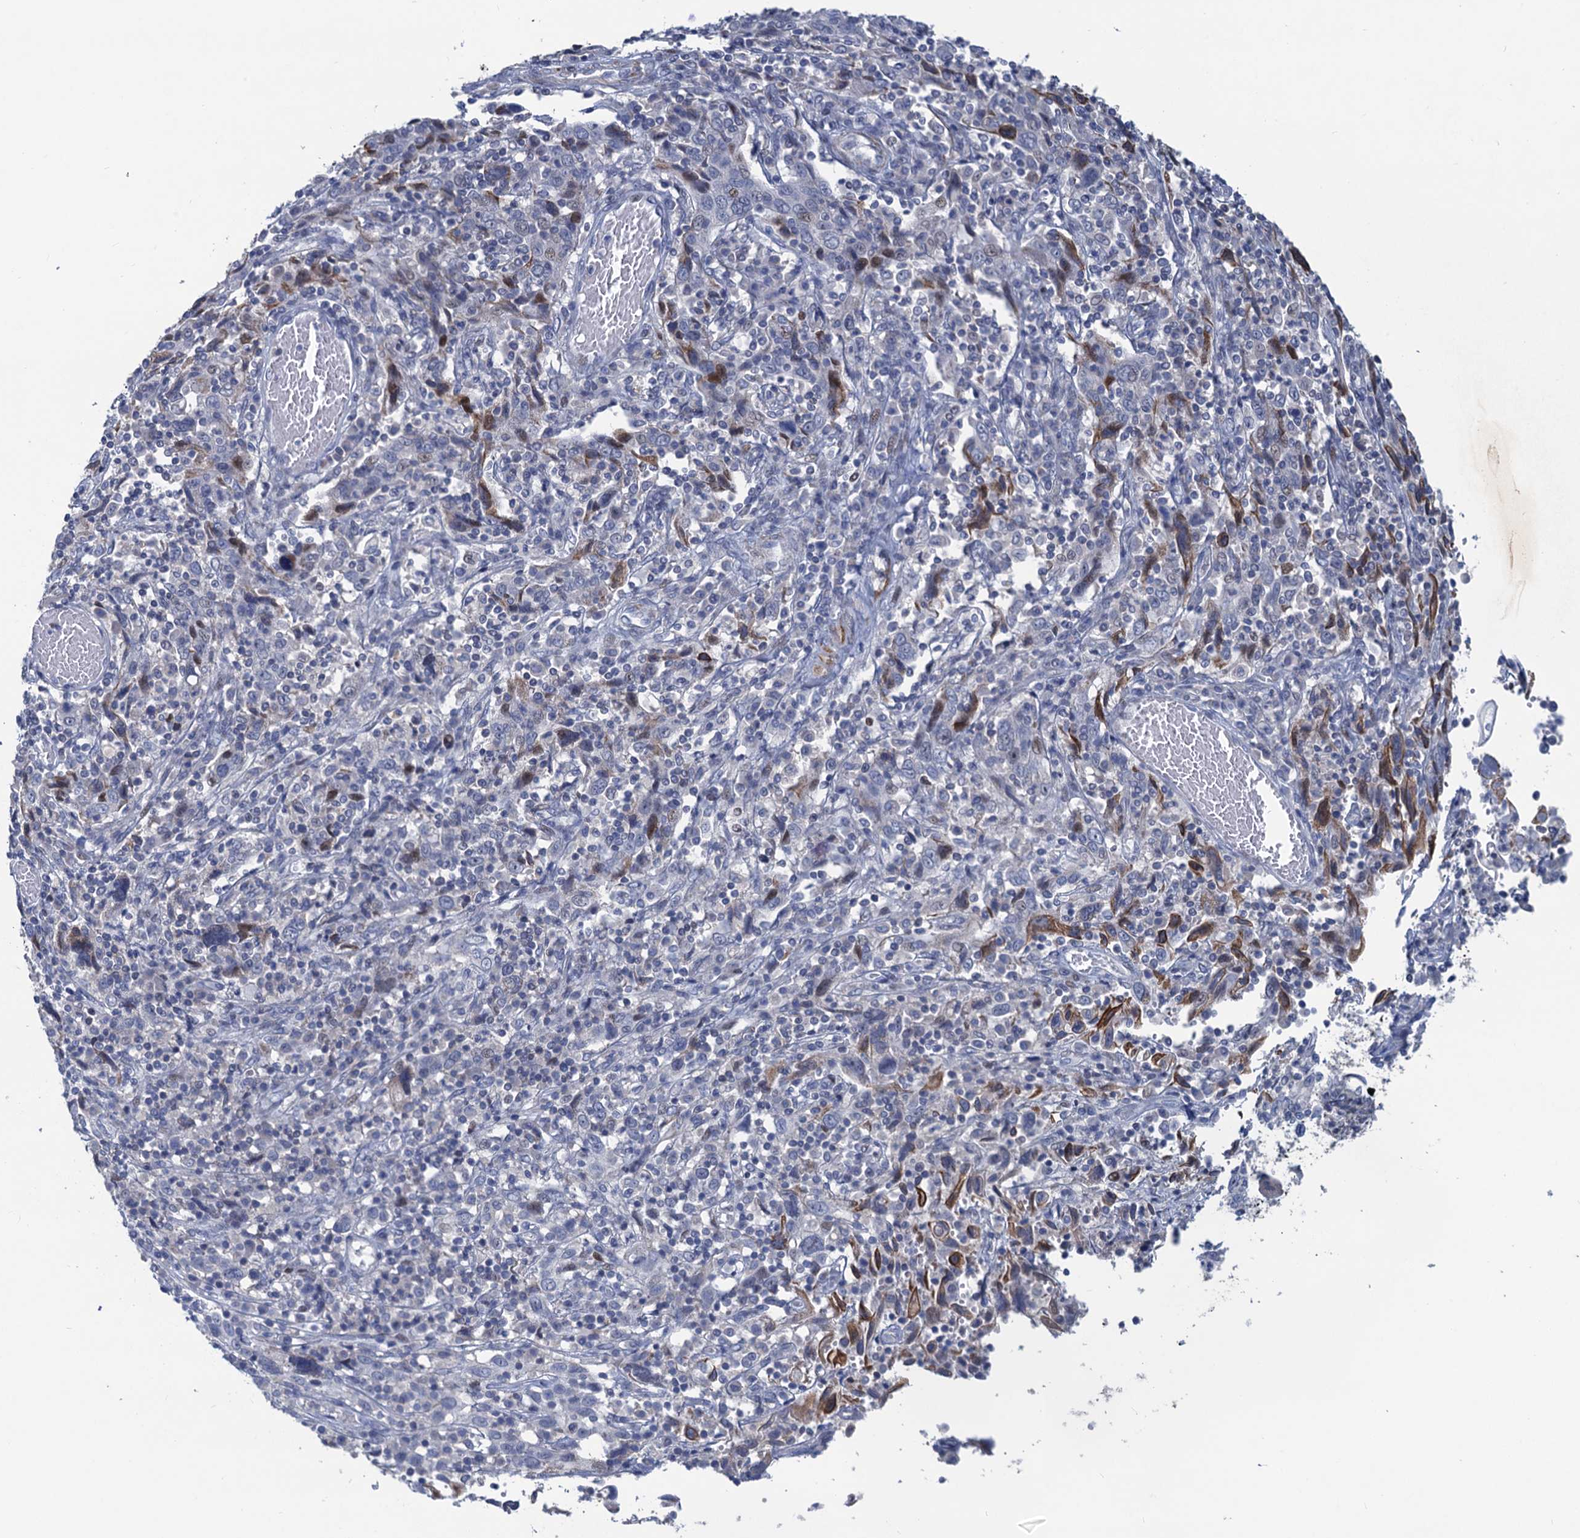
{"staining": {"intensity": "moderate", "quantity": "<25%", "location": "cytoplasmic/membranous,nuclear"}, "tissue": "cervical cancer", "cell_type": "Tumor cells", "image_type": "cancer", "snomed": [{"axis": "morphology", "description": "Squamous cell carcinoma, NOS"}, {"axis": "topography", "description": "Cervix"}], "caption": "Protein expression analysis of human squamous cell carcinoma (cervical) reveals moderate cytoplasmic/membranous and nuclear positivity in about <25% of tumor cells.", "gene": "ESYT3", "patient": {"sex": "female", "age": 46}}